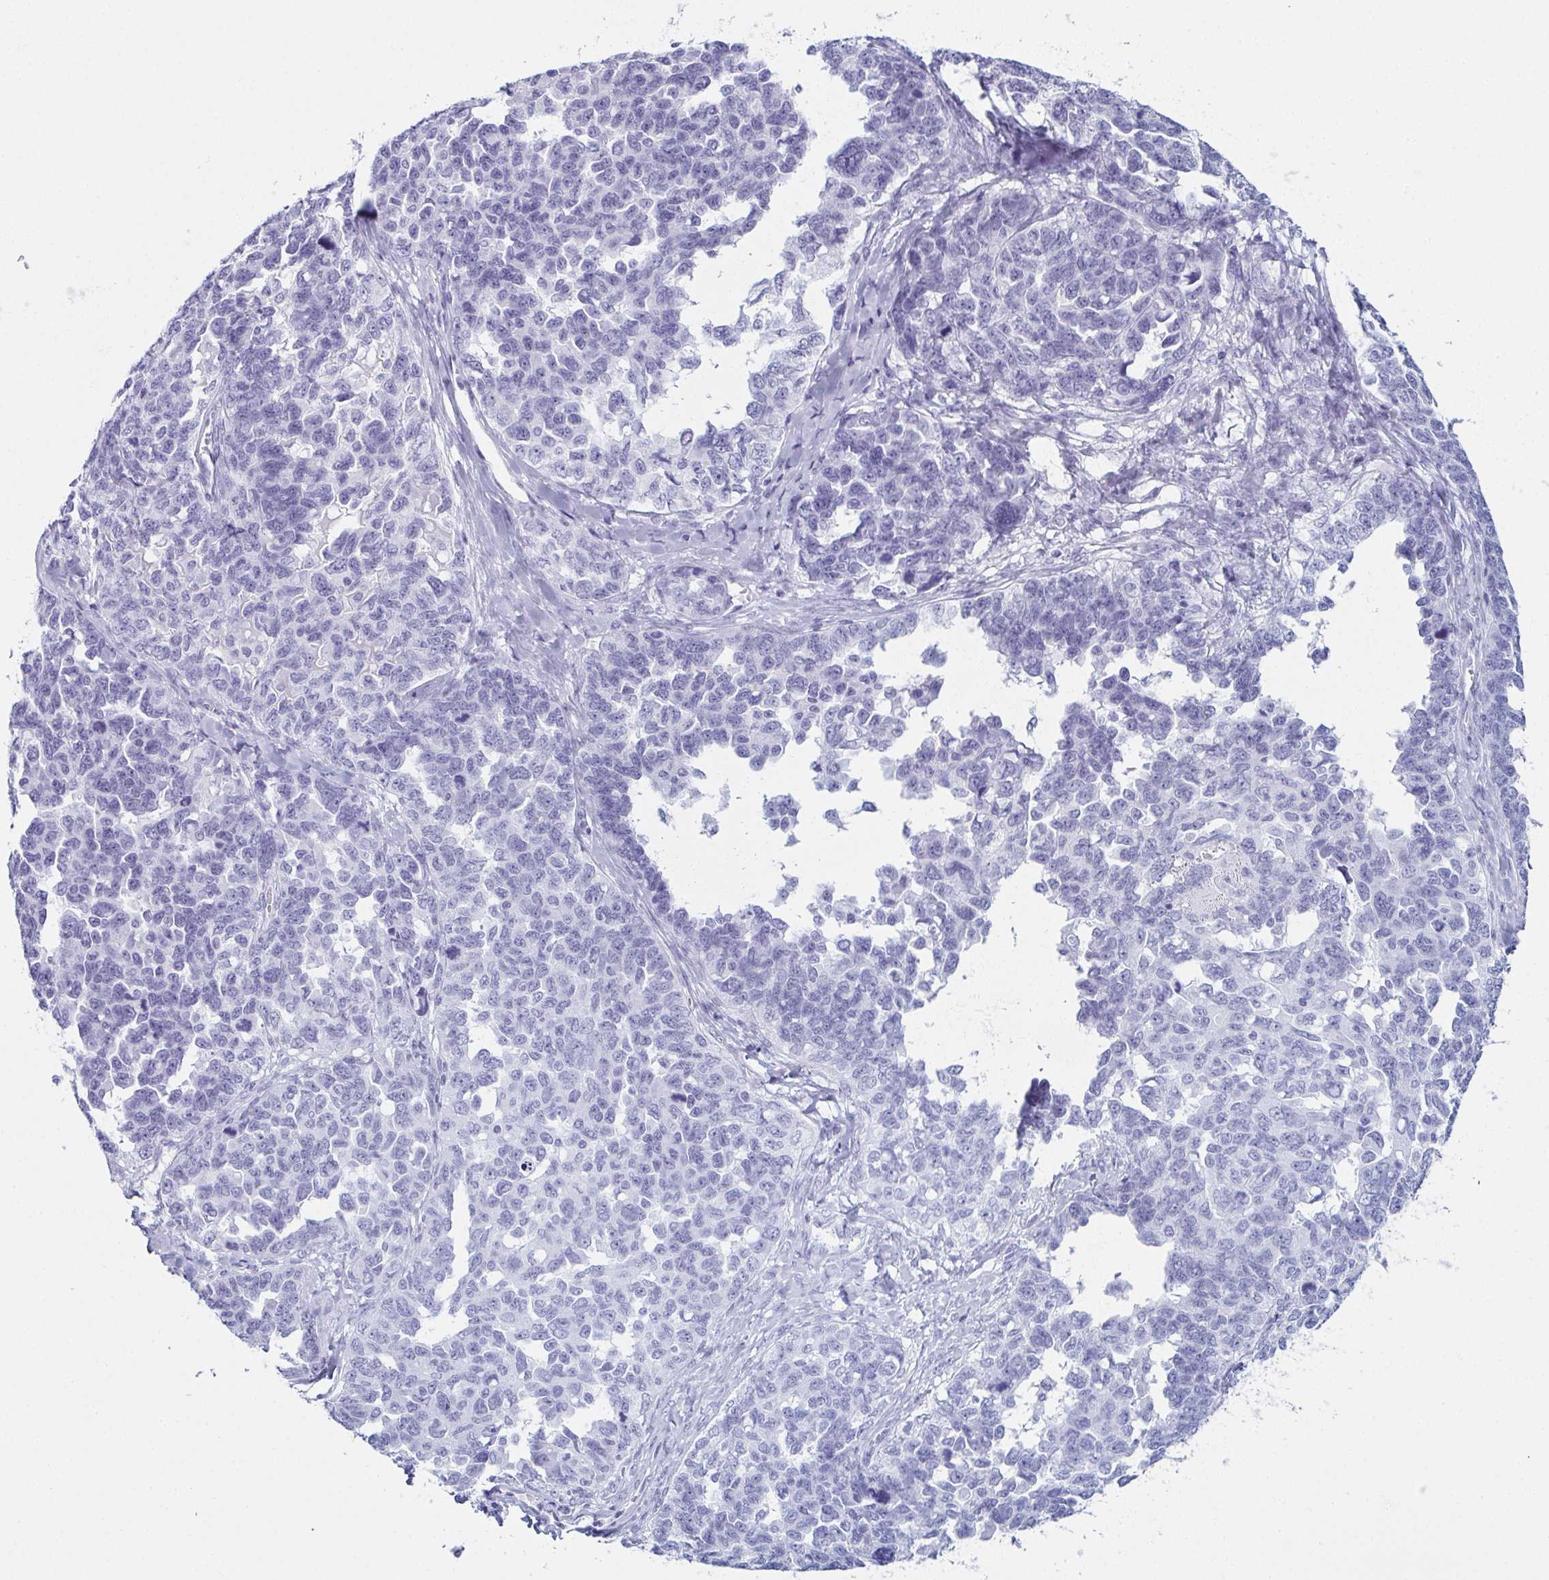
{"staining": {"intensity": "negative", "quantity": "none", "location": "none"}, "tissue": "ovarian cancer", "cell_type": "Tumor cells", "image_type": "cancer", "snomed": [{"axis": "morphology", "description": "Cystadenocarcinoma, serous, NOS"}, {"axis": "topography", "description": "Ovary"}], "caption": "Serous cystadenocarcinoma (ovarian) was stained to show a protein in brown. There is no significant staining in tumor cells.", "gene": "ENKUR", "patient": {"sex": "female", "age": 69}}